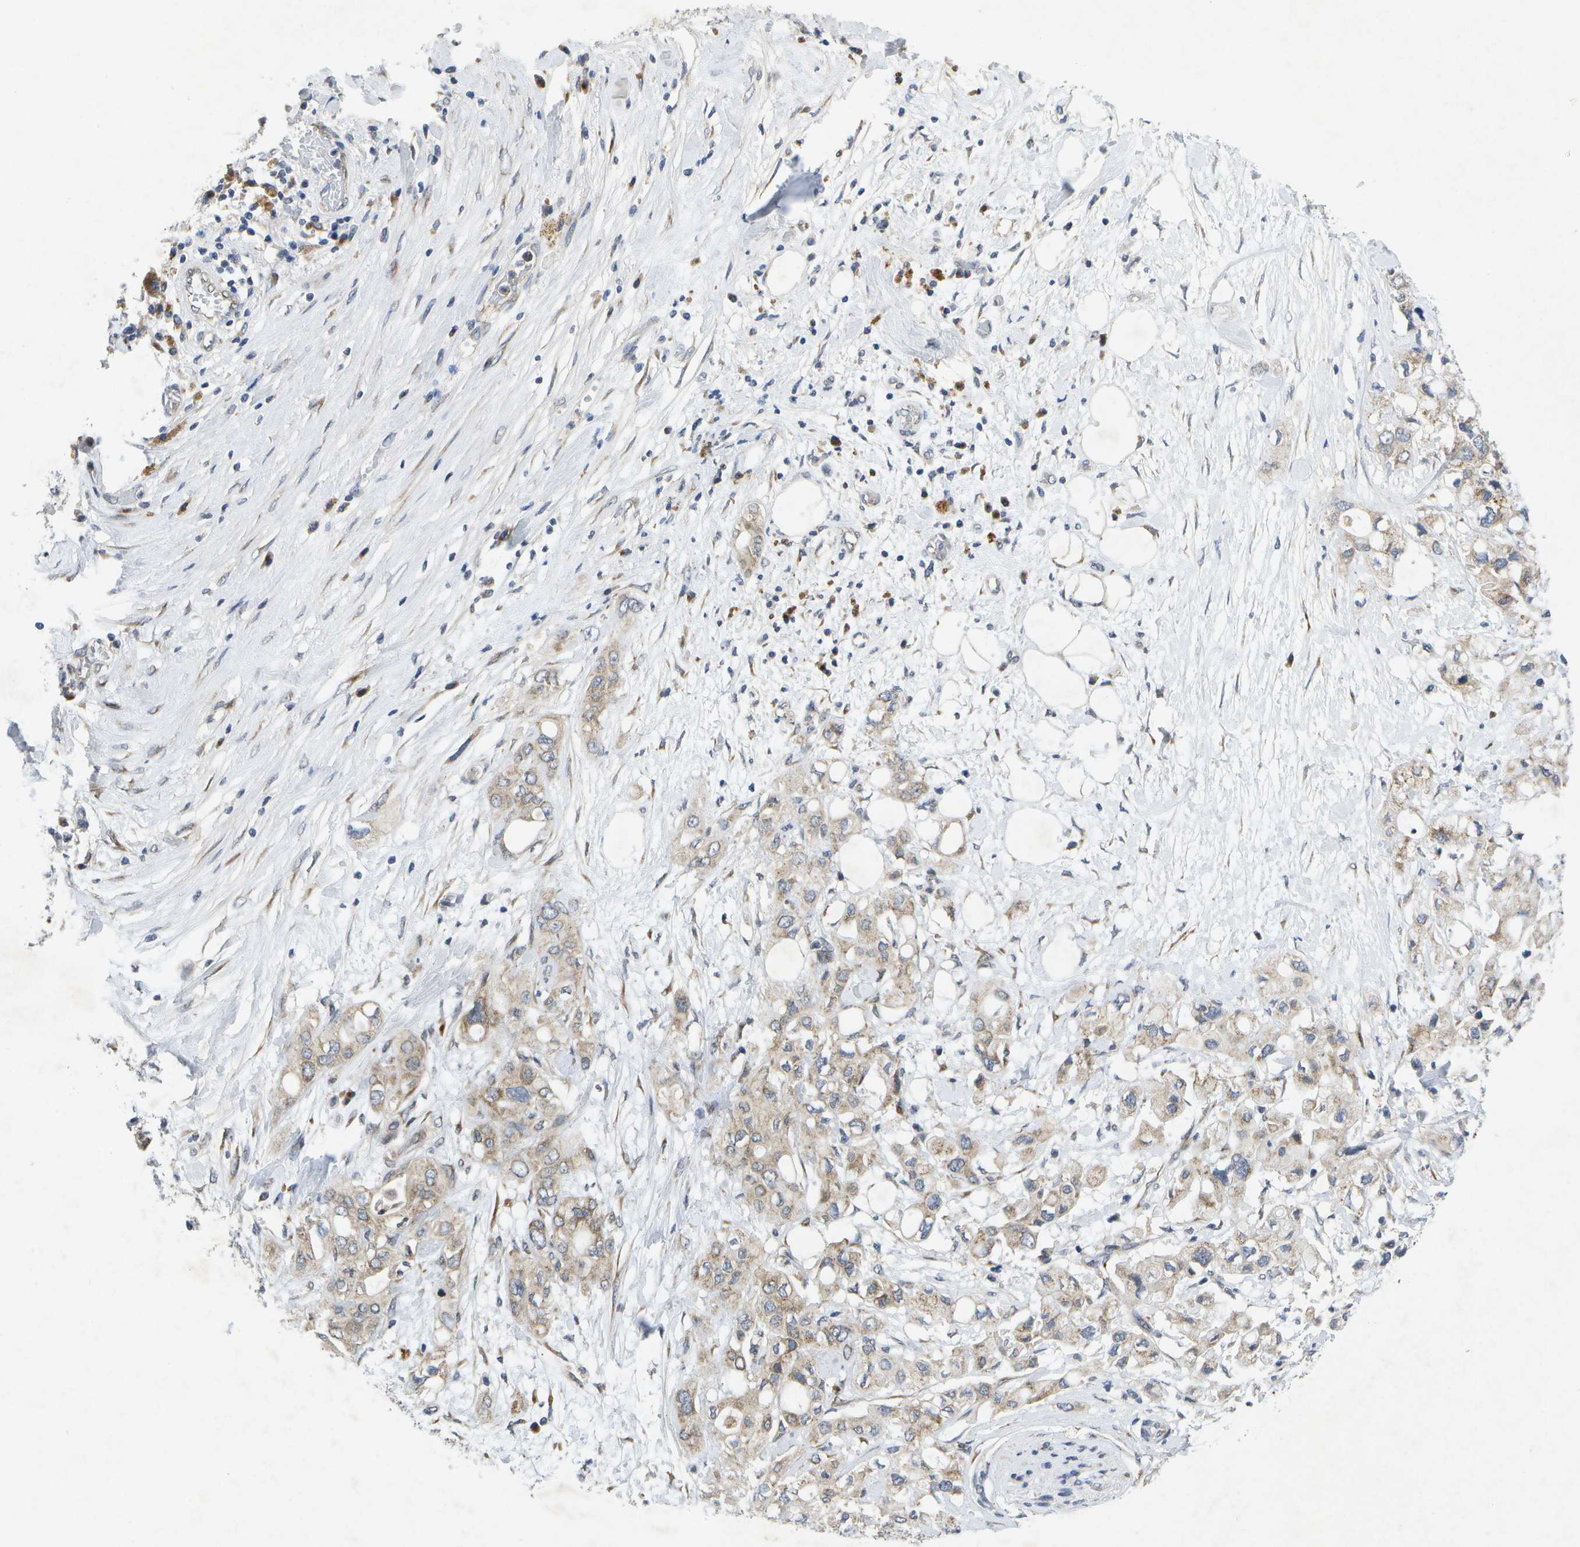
{"staining": {"intensity": "weak", "quantity": ">75%", "location": "cytoplasmic/membranous"}, "tissue": "pancreatic cancer", "cell_type": "Tumor cells", "image_type": "cancer", "snomed": [{"axis": "morphology", "description": "Adenocarcinoma, NOS"}, {"axis": "topography", "description": "Pancreas"}], "caption": "This histopathology image demonstrates adenocarcinoma (pancreatic) stained with IHC to label a protein in brown. The cytoplasmic/membranous of tumor cells show weak positivity for the protein. Nuclei are counter-stained blue.", "gene": "KDELR1", "patient": {"sex": "female", "age": 56}}